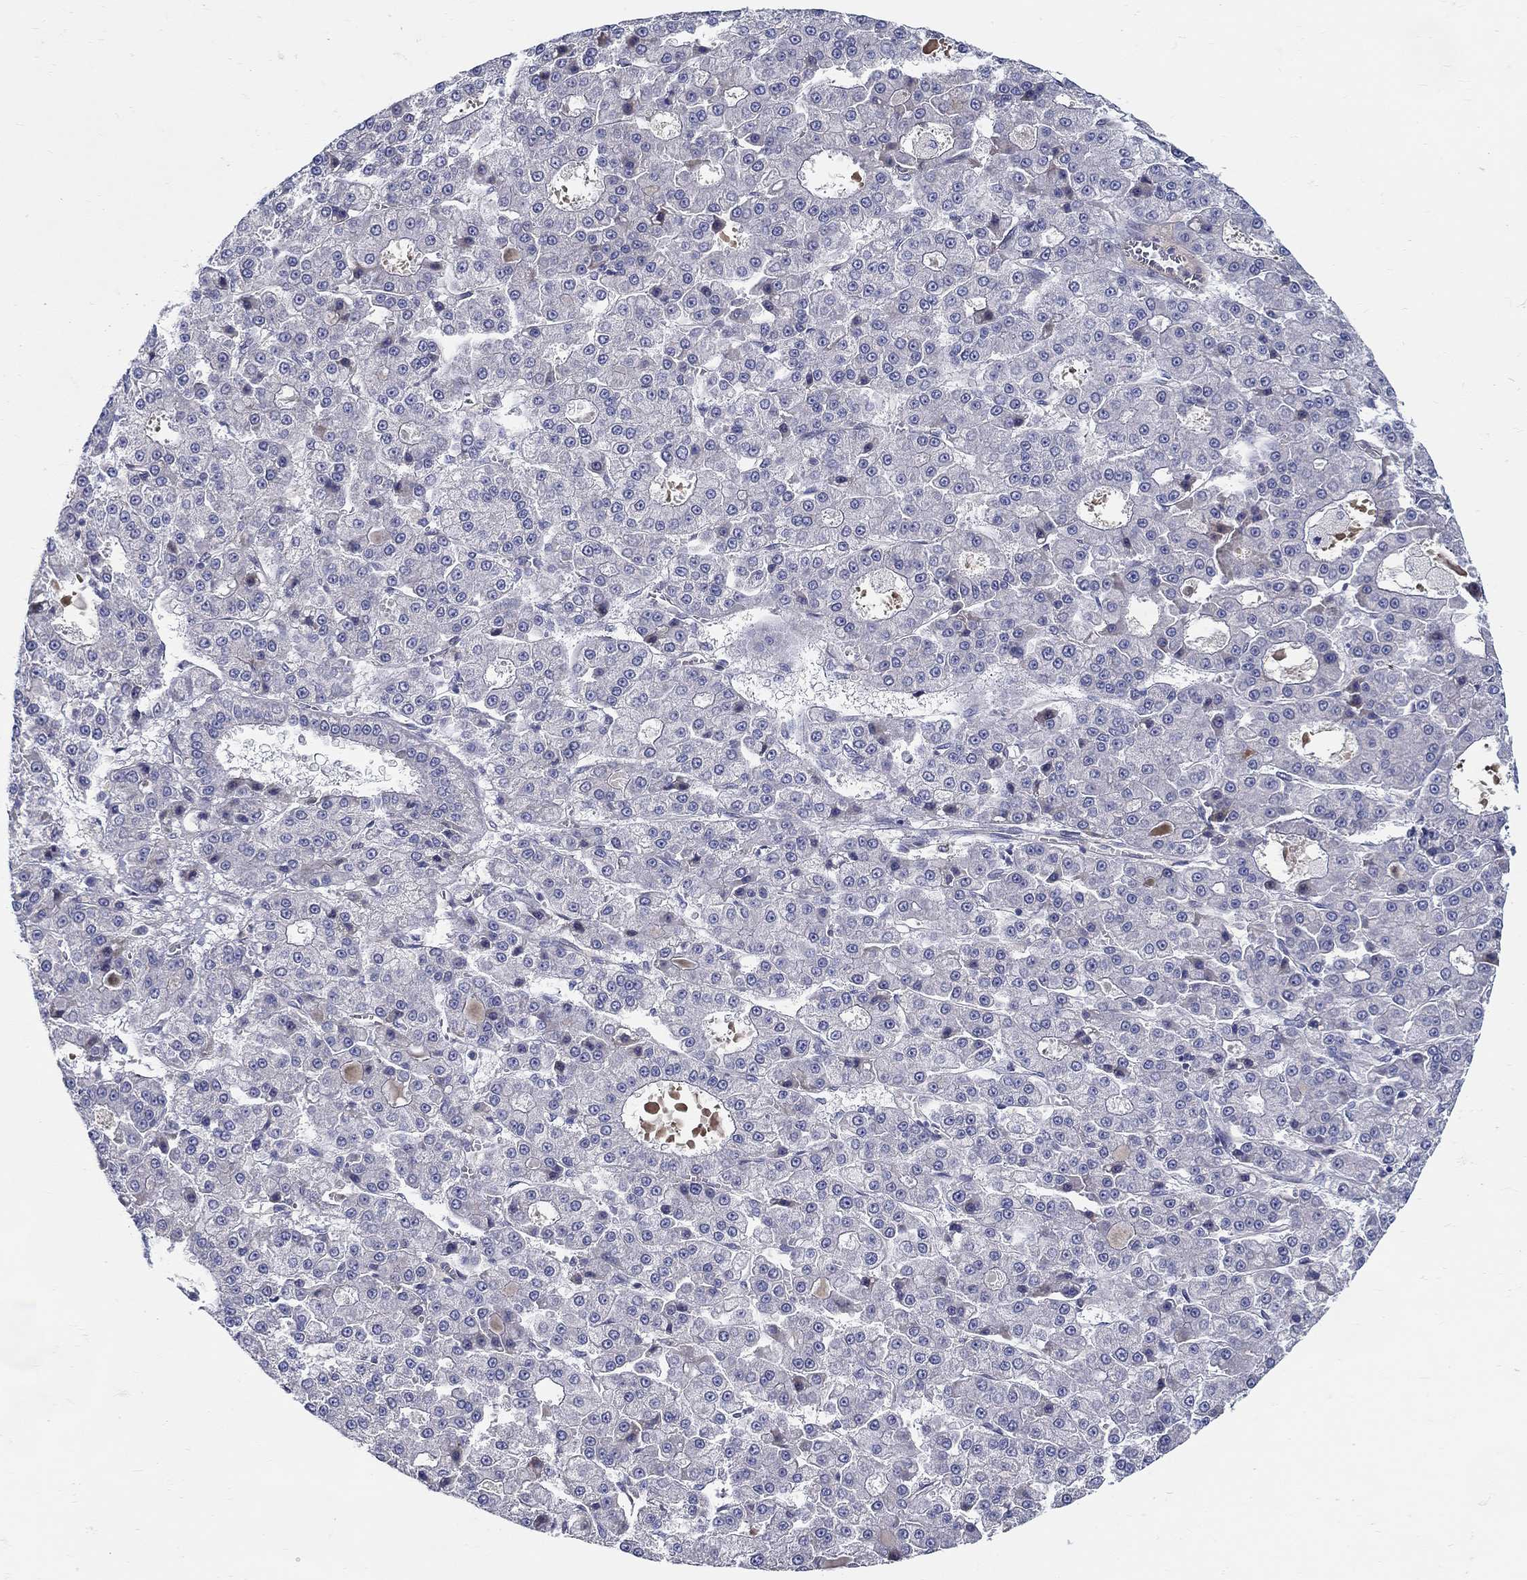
{"staining": {"intensity": "negative", "quantity": "none", "location": "none"}, "tissue": "liver cancer", "cell_type": "Tumor cells", "image_type": "cancer", "snomed": [{"axis": "morphology", "description": "Carcinoma, Hepatocellular, NOS"}, {"axis": "topography", "description": "Liver"}], "caption": "Liver cancer was stained to show a protein in brown. There is no significant expression in tumor cells.", "gene": "C16orf46", "patient": {"sex": "male", "age": 70}}